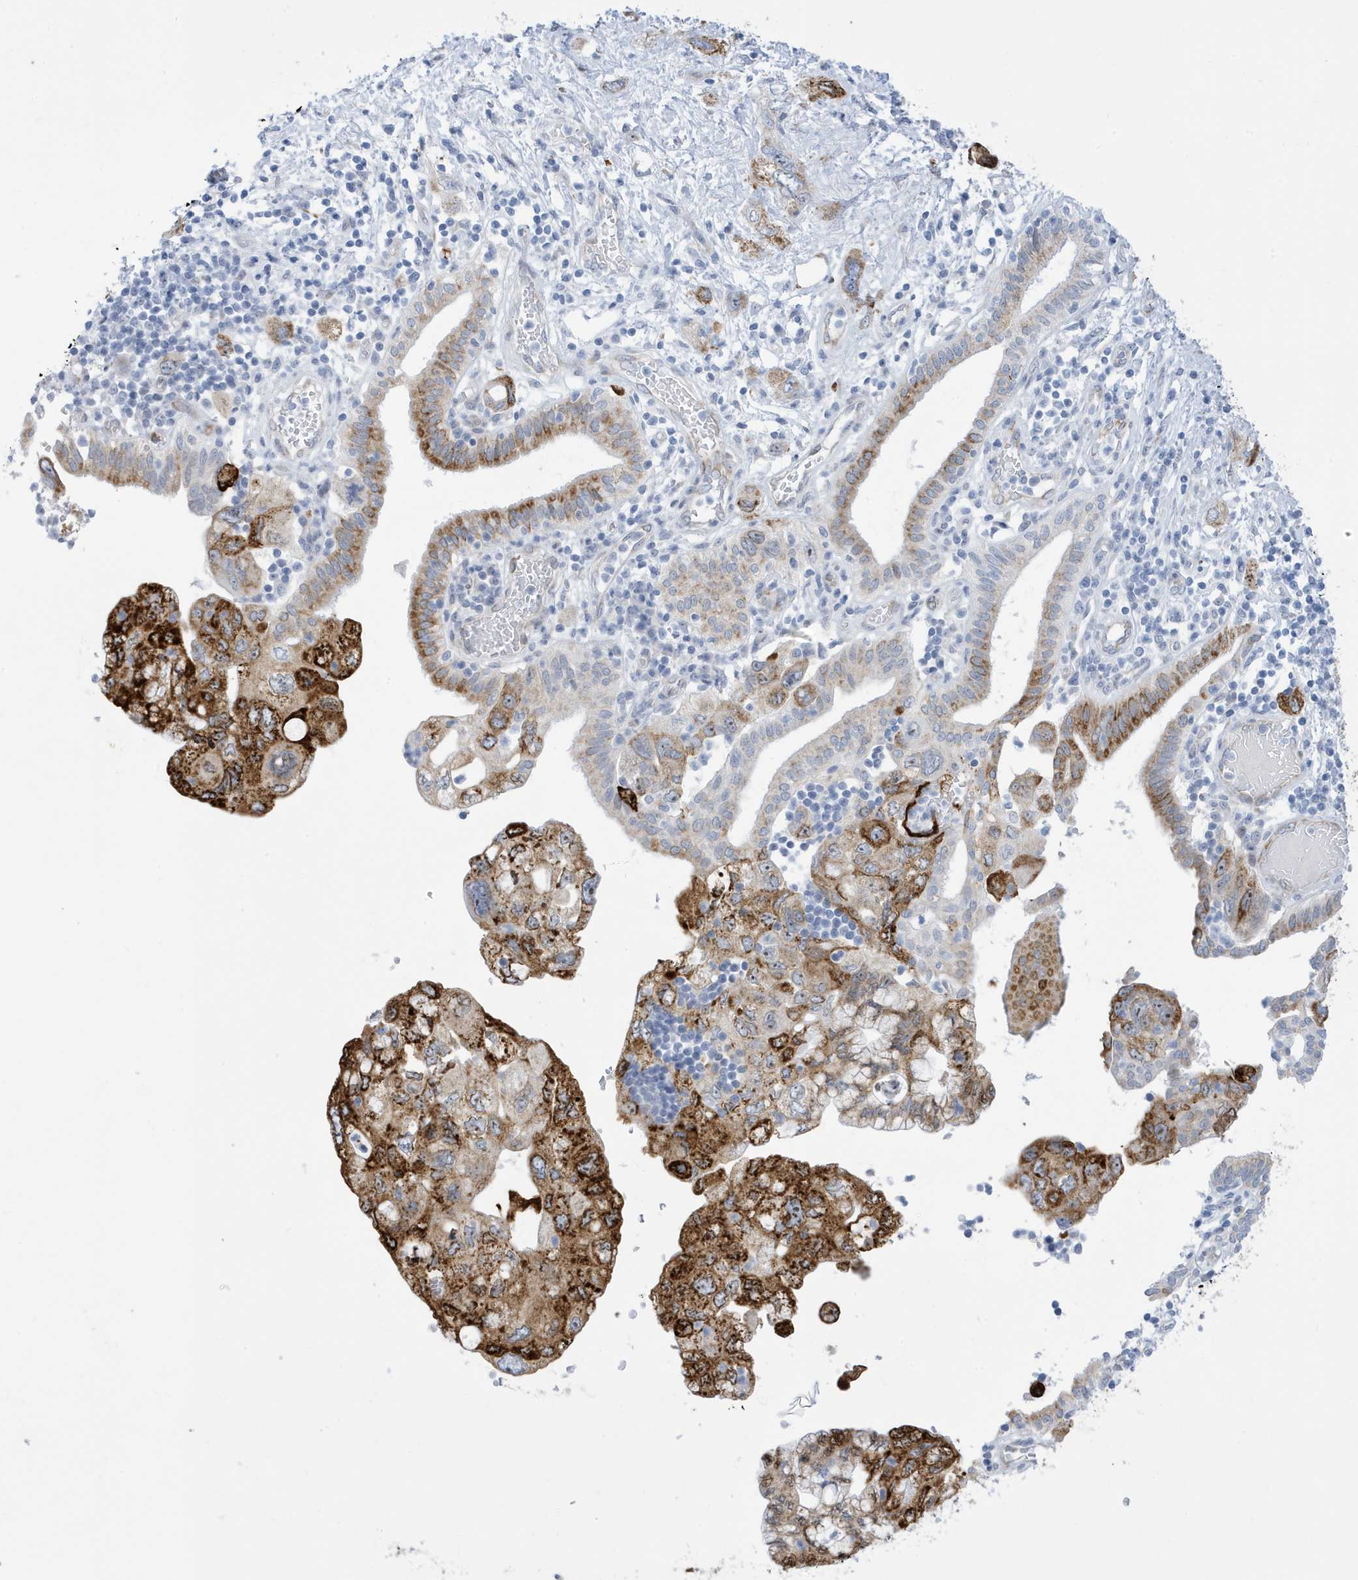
{"staining": {"intensity": "strong", "quantity": "25%-75%", "location": "cytoplasmic/membranous"}, "tissue": "pancreatic cancer", "cell_type": "Tumor cells", "image_type": "cancer", "snomed": [{"axis": "morphology", "description": "Adenocarcinoma, NOS"}, {"axis": "topography", "description": "Pancreas"}], "caption": "Immunohistochemistry (IHC) photomicrograph of neoplastic tissue: pancreatic cancer stained using immunohistochemistry demonstrates high levels of strong protein expression localized specifically in the cytoplasmic/membranous of tumor cells, appearing as a cytoplasmic/membranous brown color.", "gene": "SEMA3F", "patient": {"sex": "female", "age": 73}}